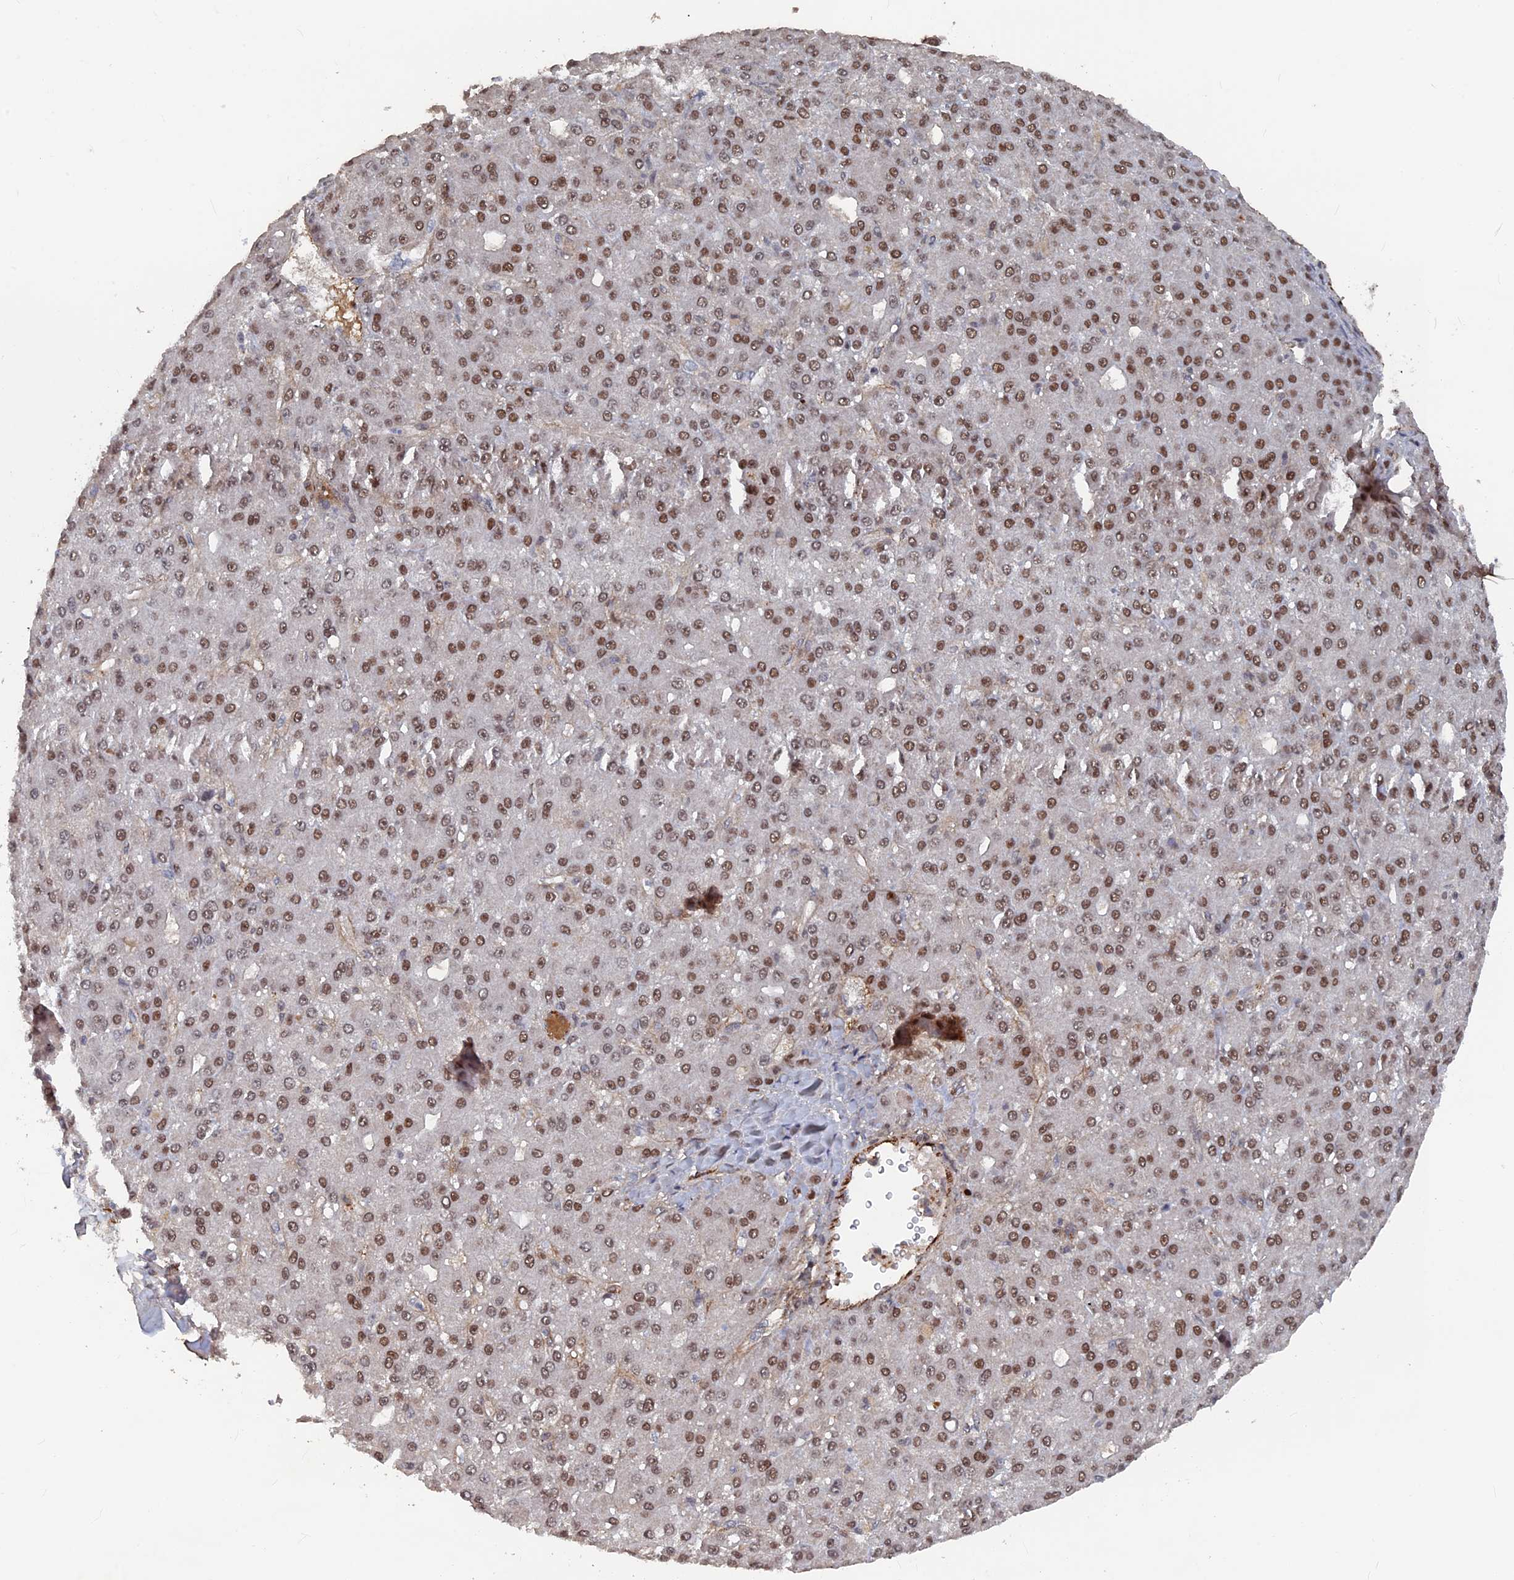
{"staining": {"intensity": "moderate", "quantity": ">75%", "location": "nuclear"}, "tissue": "liver cancer", "cell_type": "Tumor cells", "image_type": "cancer", "snomed": [{"axis": "morphology", "description": "Carcinoma, Hepatocellular, NOS"}, {"axis": "topography", "description": "Liver"}], "caption": "Brown immunohistochemical staining in human liver cancer (hepatocellular carcinoma) exhibits moderate nuclear expression in approximately >75% of tumor cells. (DAB IHC, brown staining for protein, blue staining for nuclei).", "gene": "SH3D21", "patient": {"sex": "male", "age": 67}}